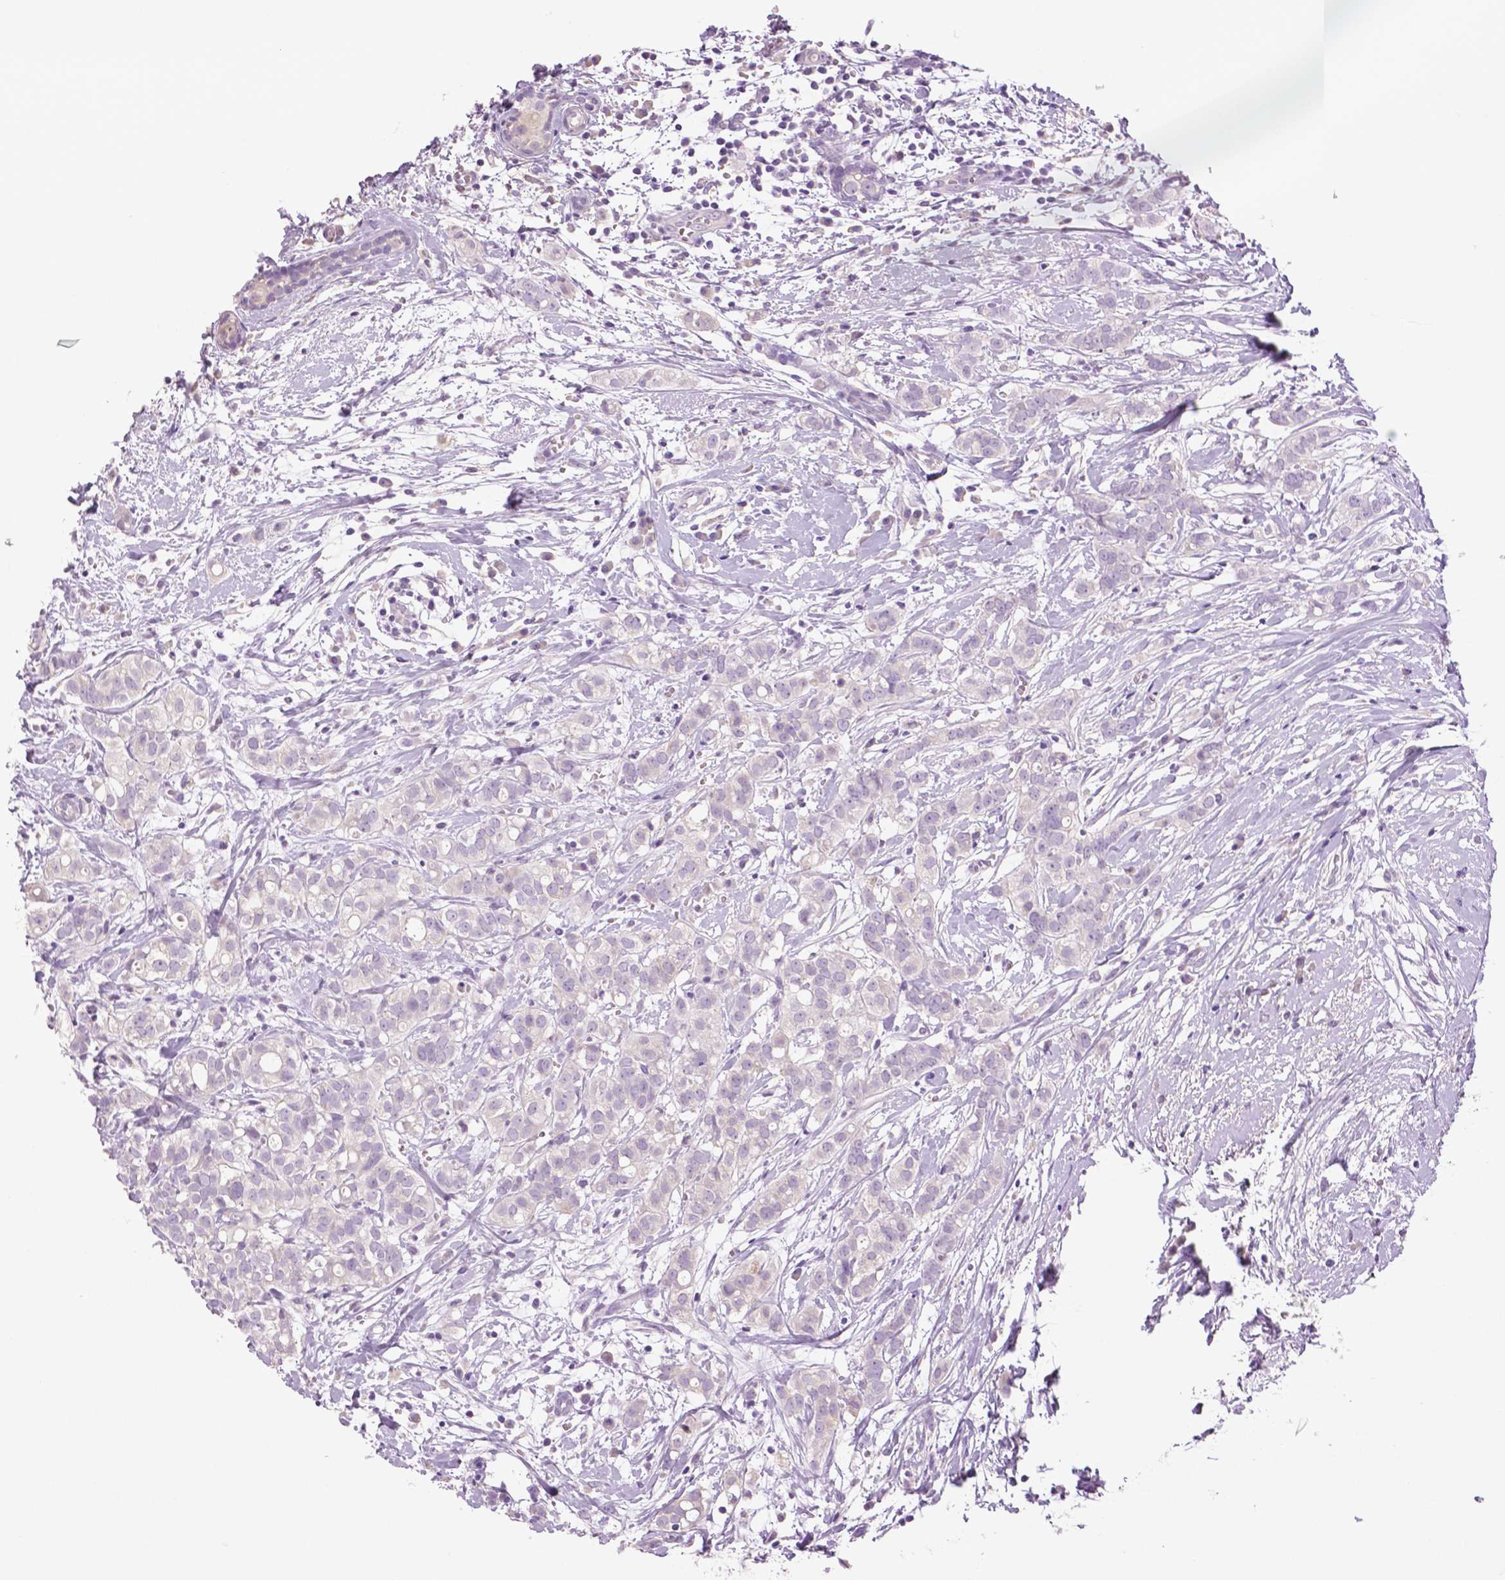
{"staining": {"intensity": "negative", "quantity": "none", "location": "none"}, "tissue": "breast cancer", "cell_type": "Tumor cells", "image_type": "cancer", "snomed": [{"axis": "morphology", "description": "Duct carcinoma"}, {"axis": "topography", "description": "Breast"}], "caption": "This photomicrograph is of breast infiltrating ductal carcinoma stained with IHC to label a protein in brown with the nuclei are counter-stained blue. There is no staining in tumor cells.", "gene": "DNAH12", "patient": {"sex": "female", "age": 40}}